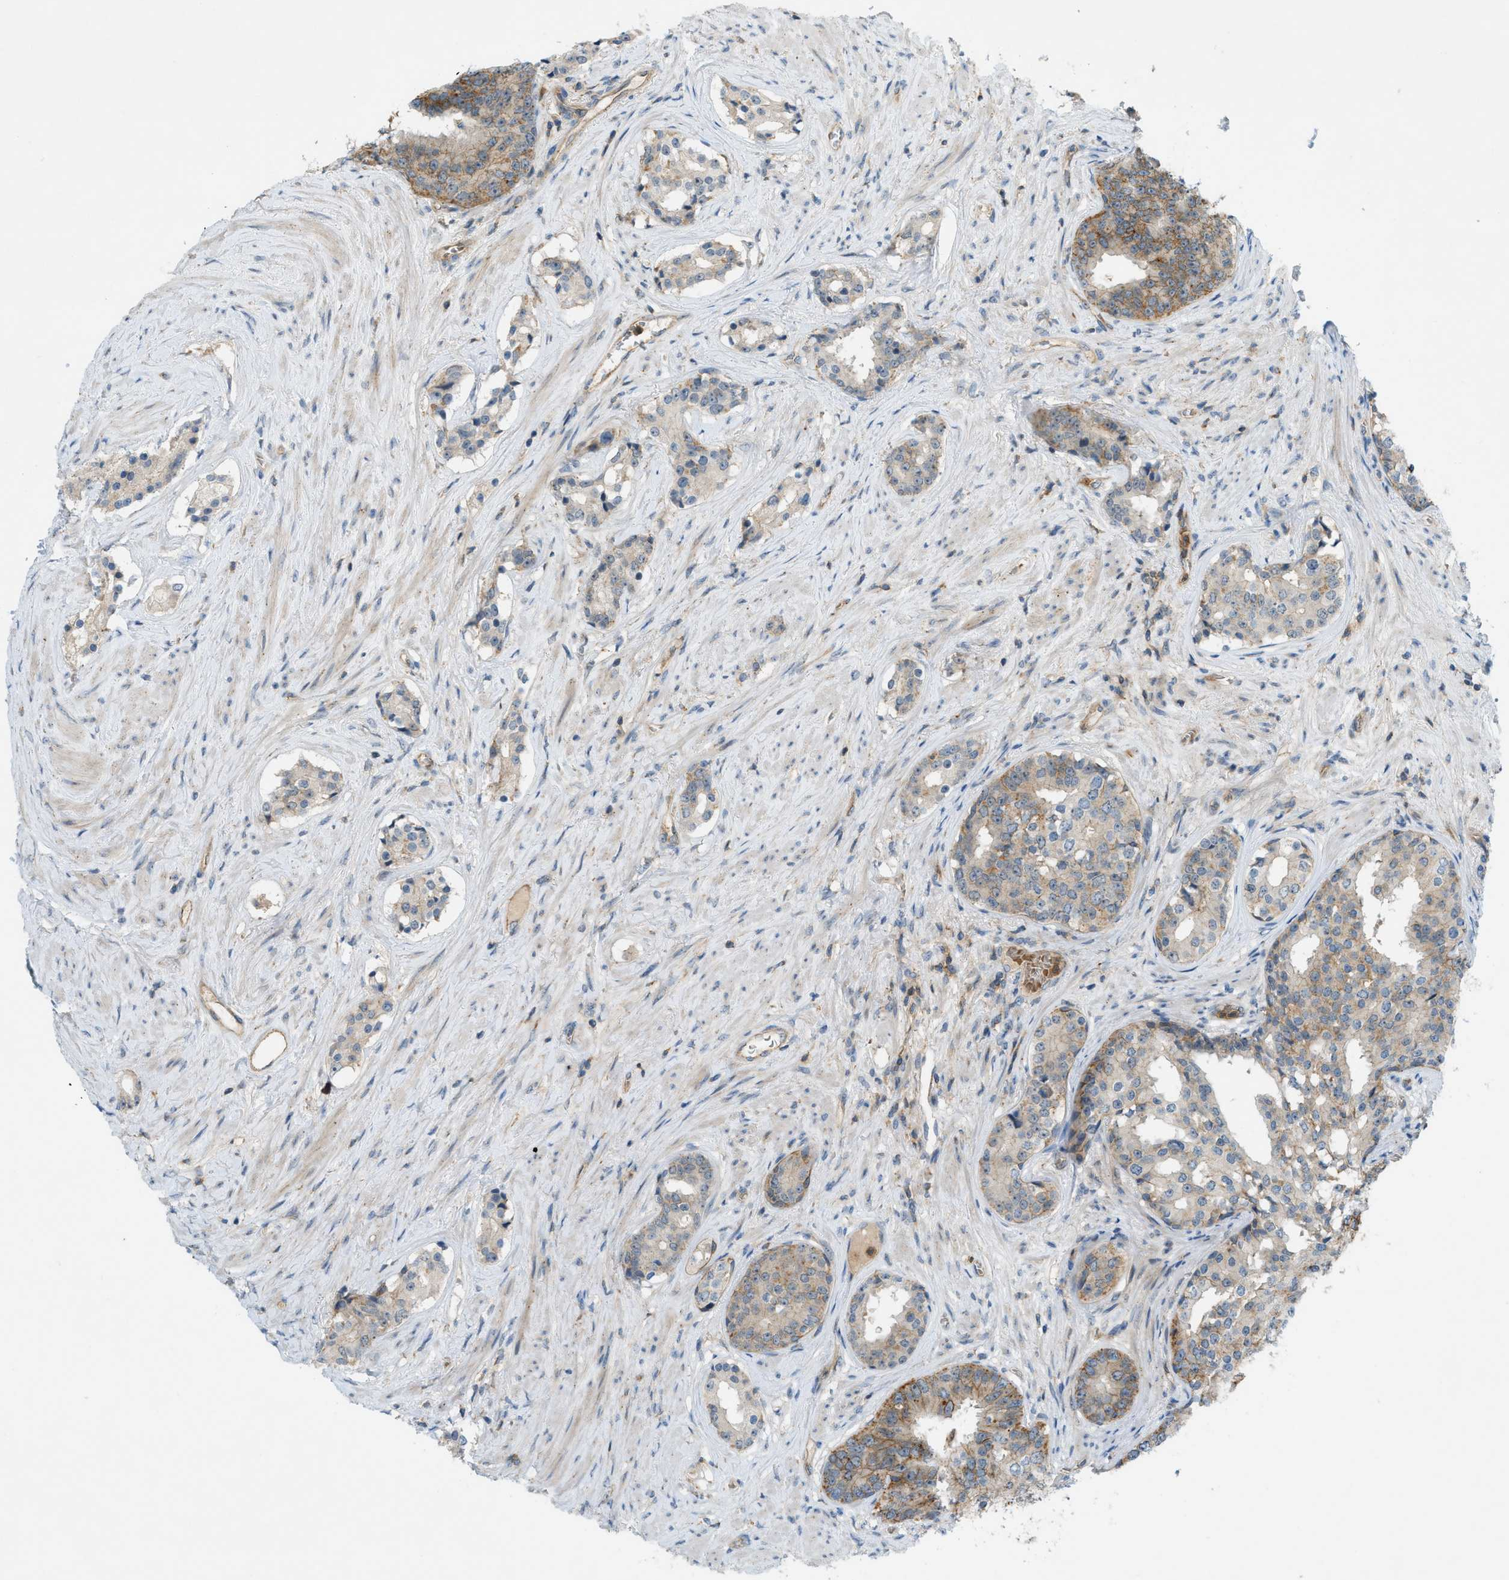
{"staining": {"intensity": "moderate", "quantity": "25%-75%", "location": "cytoplasmic/membranous"}, "tissue": "prostate cancer", "cell_type": "Tumor cells", "image_type": "cancer", "snomed": [{"axis": "morphology", "description": "Adenocarcinoma, High grade"}, {"axis": "topography", "description": "Prostate"}], "caption": "Immunohistochemistry (IHC) histopathology image of human adenocarcinoma (high-grade) (prostate) stained for a protein (brown), which displays medium levels of moderate cytoplasmic/membranous staining in approximately 25%-75% of tumor cells.", "gene": "GRK6", "patient": {"sex": "male", "age": 71}}